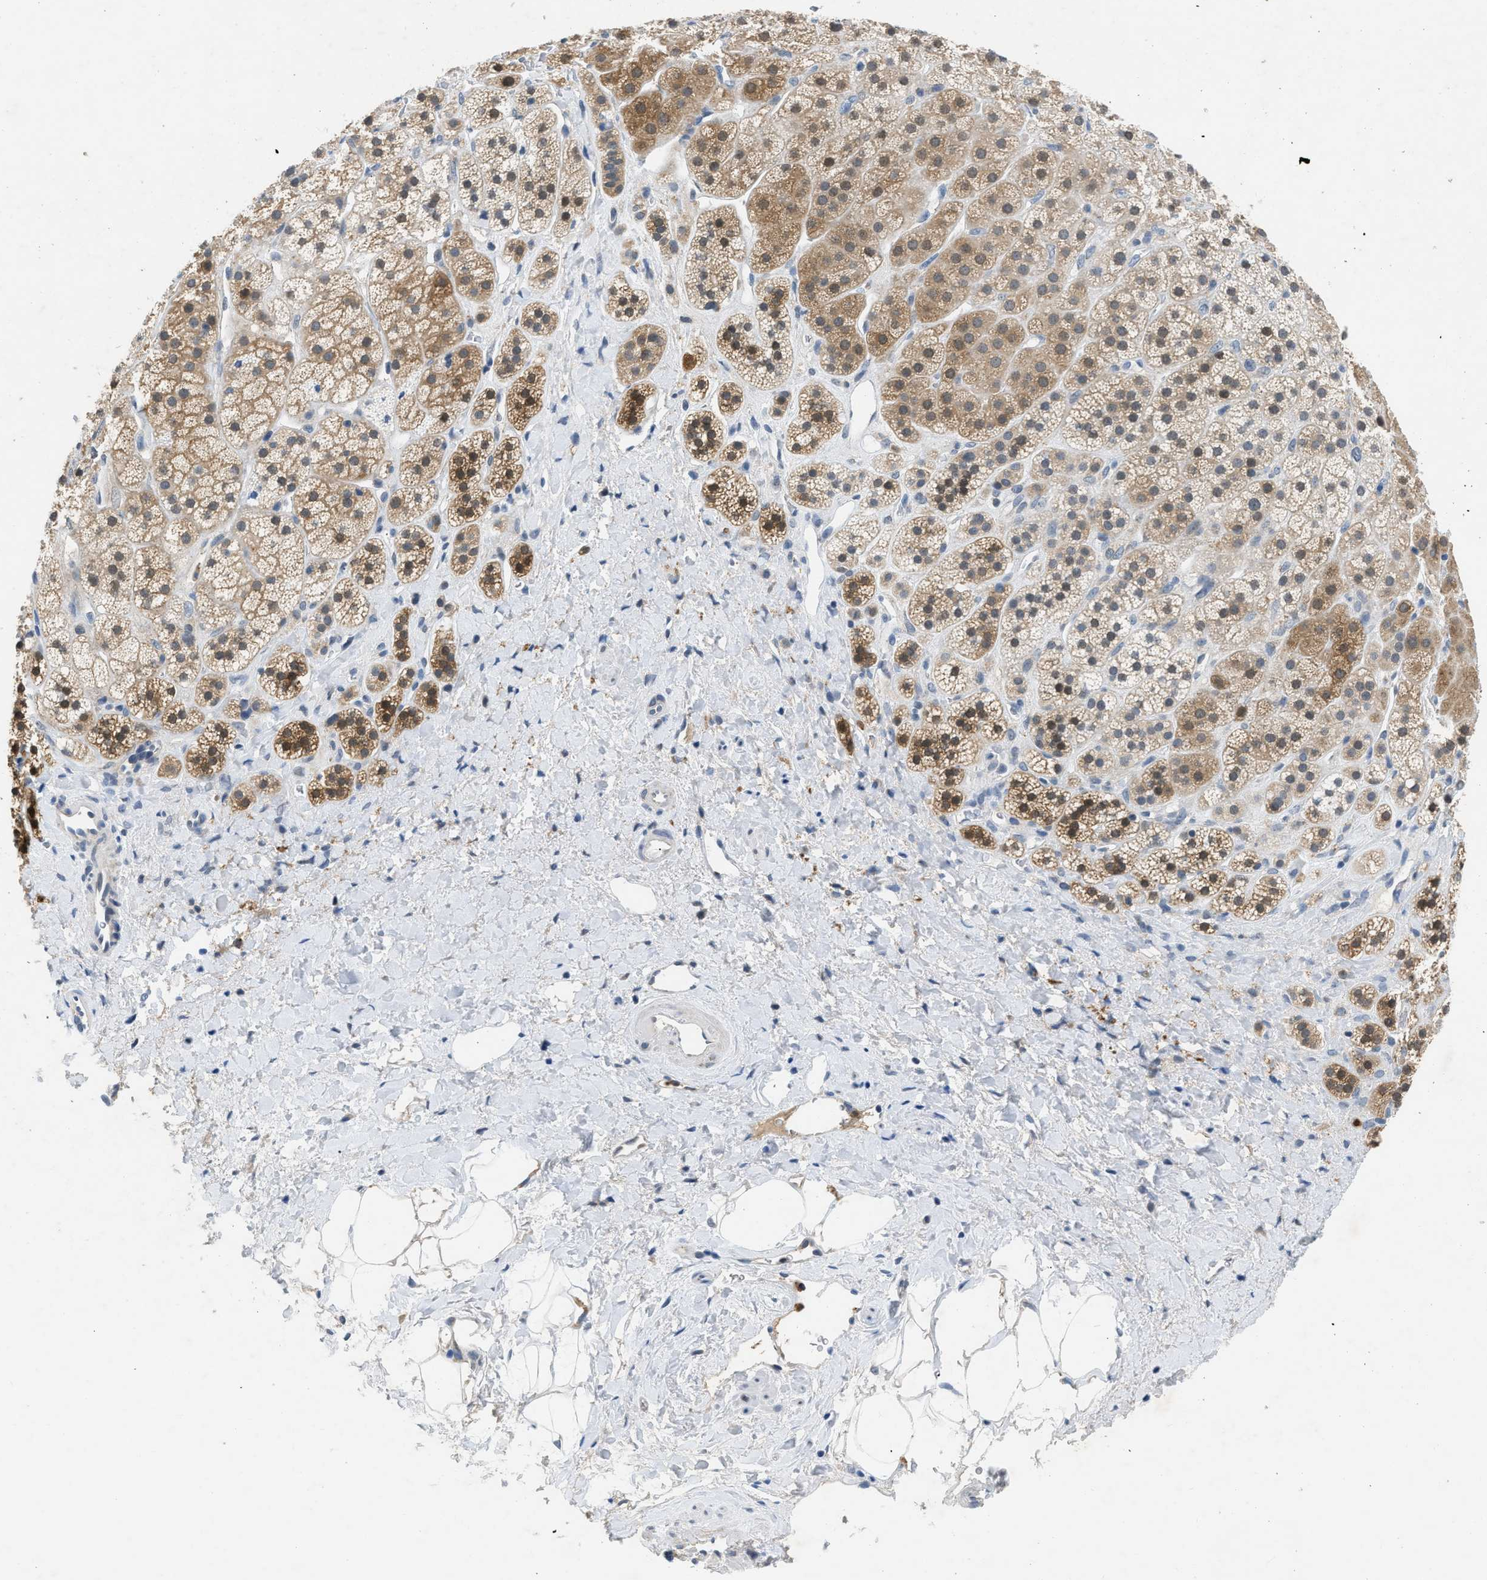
{"staining": {"intensity": "moderate", "quantity": ">75%", "location": "cytoplasmic/membranous"}, "tissue": "adrenal gland", "cell_type": "Glandular cells", "image_type": "normal", "snomed": [{"axis": "morphology", "description": "Normal tissue, NOS"}, {"axis": "topography", "description": "Adrenal gland"}], "caption": "This is an image of immunohistochemistry (IHC) staining of normal adrenal gland, which shows moderate staining in the cytoplasmic/membranous of glandular cells.", "gene": "TOMM34", "patient": {"sex": "male", "age": 56}}